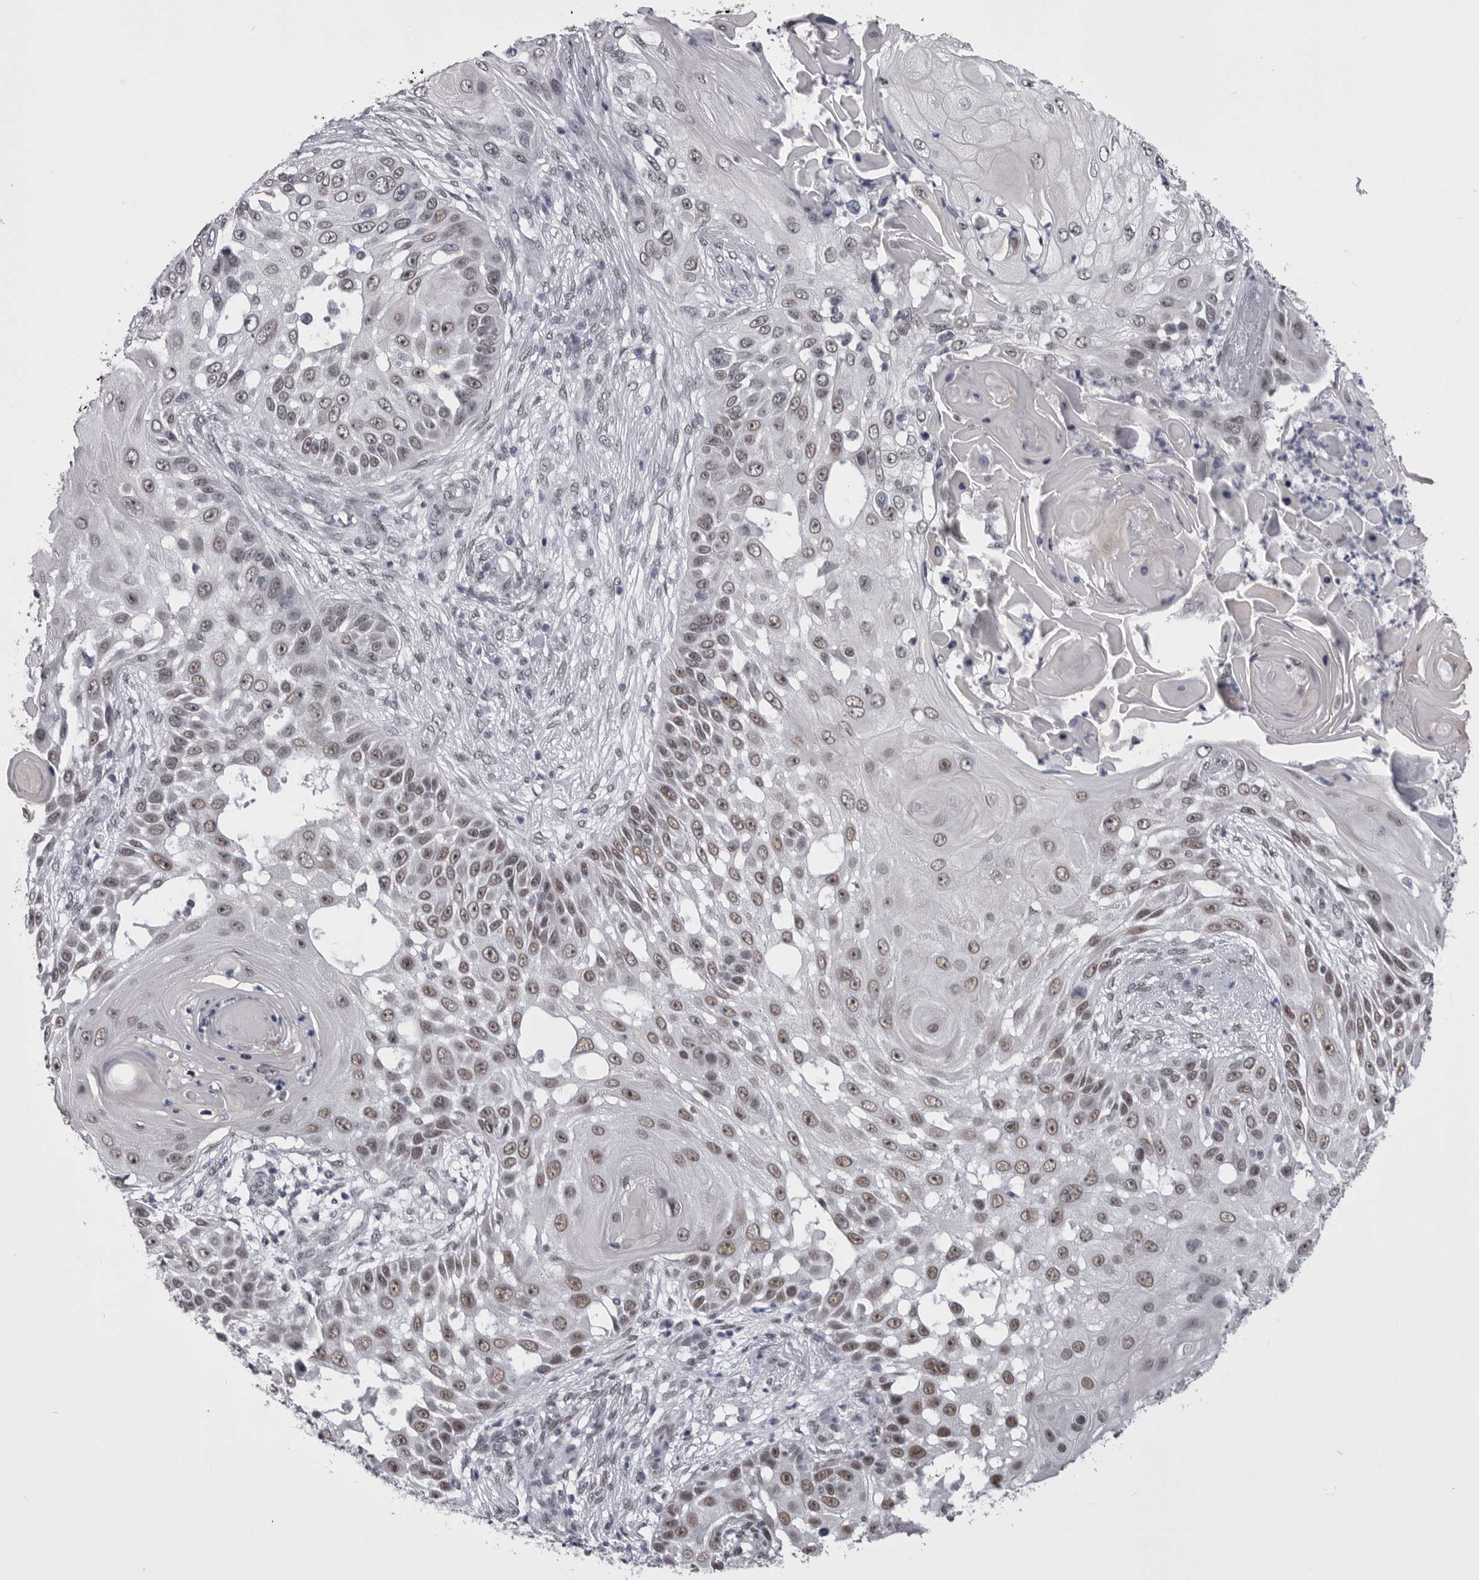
{"staining": {"intensity": "weak", "quantity": "25%-75%", "location": "nuclear"}, "tissue": "skin cancer", "cell_type": "Tumor cells", "image_type": "cancer", "snomed": [{"axis": "morphology", "description": "Squamous cell carcinoma, NOS"}, {"axis": "topography", "description": "Skin"}], "caption": "DAB (3,3'-diaminobenzidine) immunohistochemical staining of squamous cell carcinoma (skin) displays weak nuclear protein expression in about 25%-75% of tumor cells.", "gene": "MEPCE", "patient": {"sex": "female", "age": 44}}